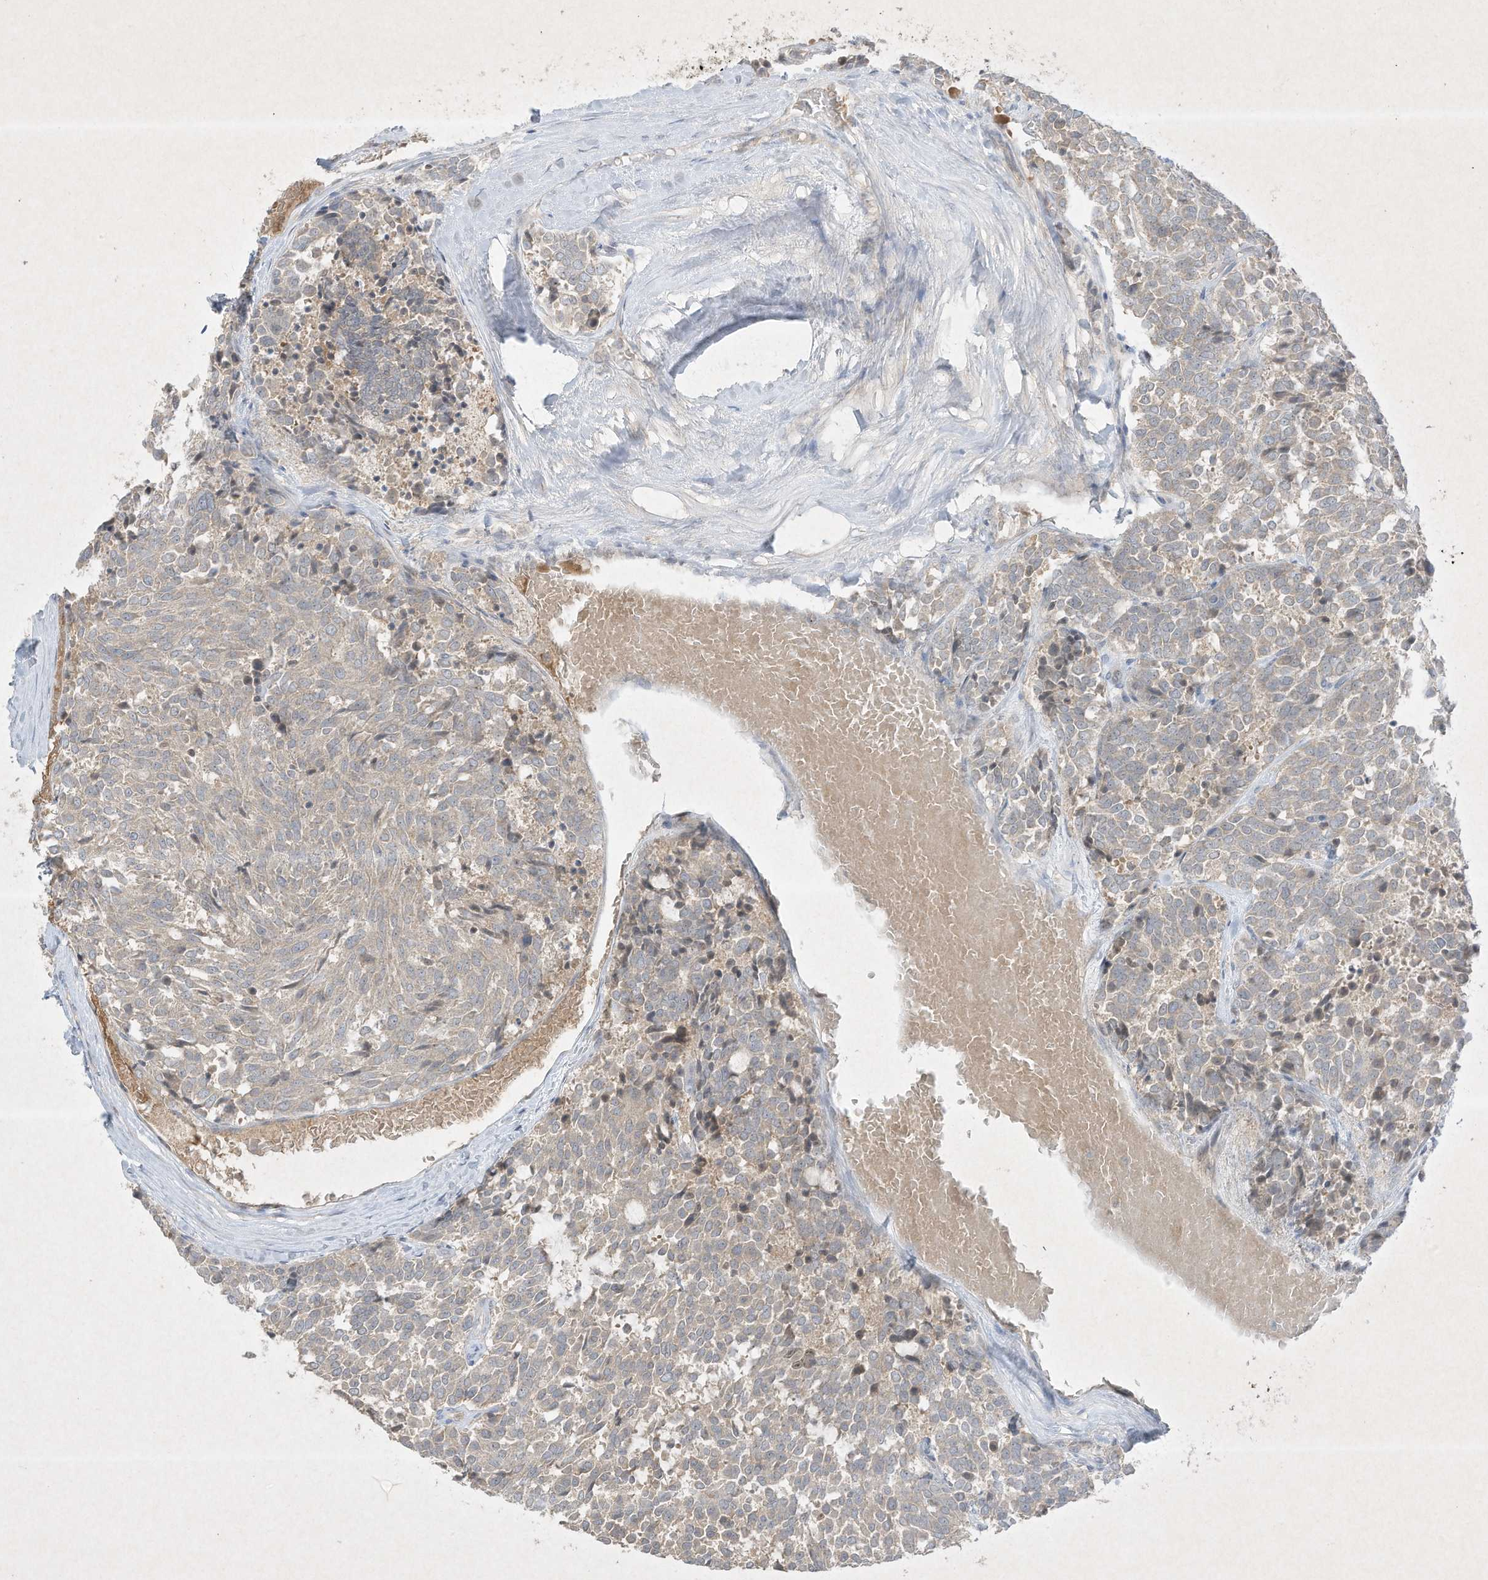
{"staining": {"intensity": "negative", "quantity": "none", "location": "none"}, "tissue": "carcinoid", "cell_type": "Tumor cells", "image_type": "cancer", "snomed": [{"axis": "morphology", "description": "Carcinoid, malignant, NOS"}, {"axis": "topography", "description": "Pancreas"}], "caption": "Protein analysis of carcinoid (malignant) shows no significant expression in tumor cells.", "gene": "FETUB", "patient": {"sex": "female", "age": 54}}